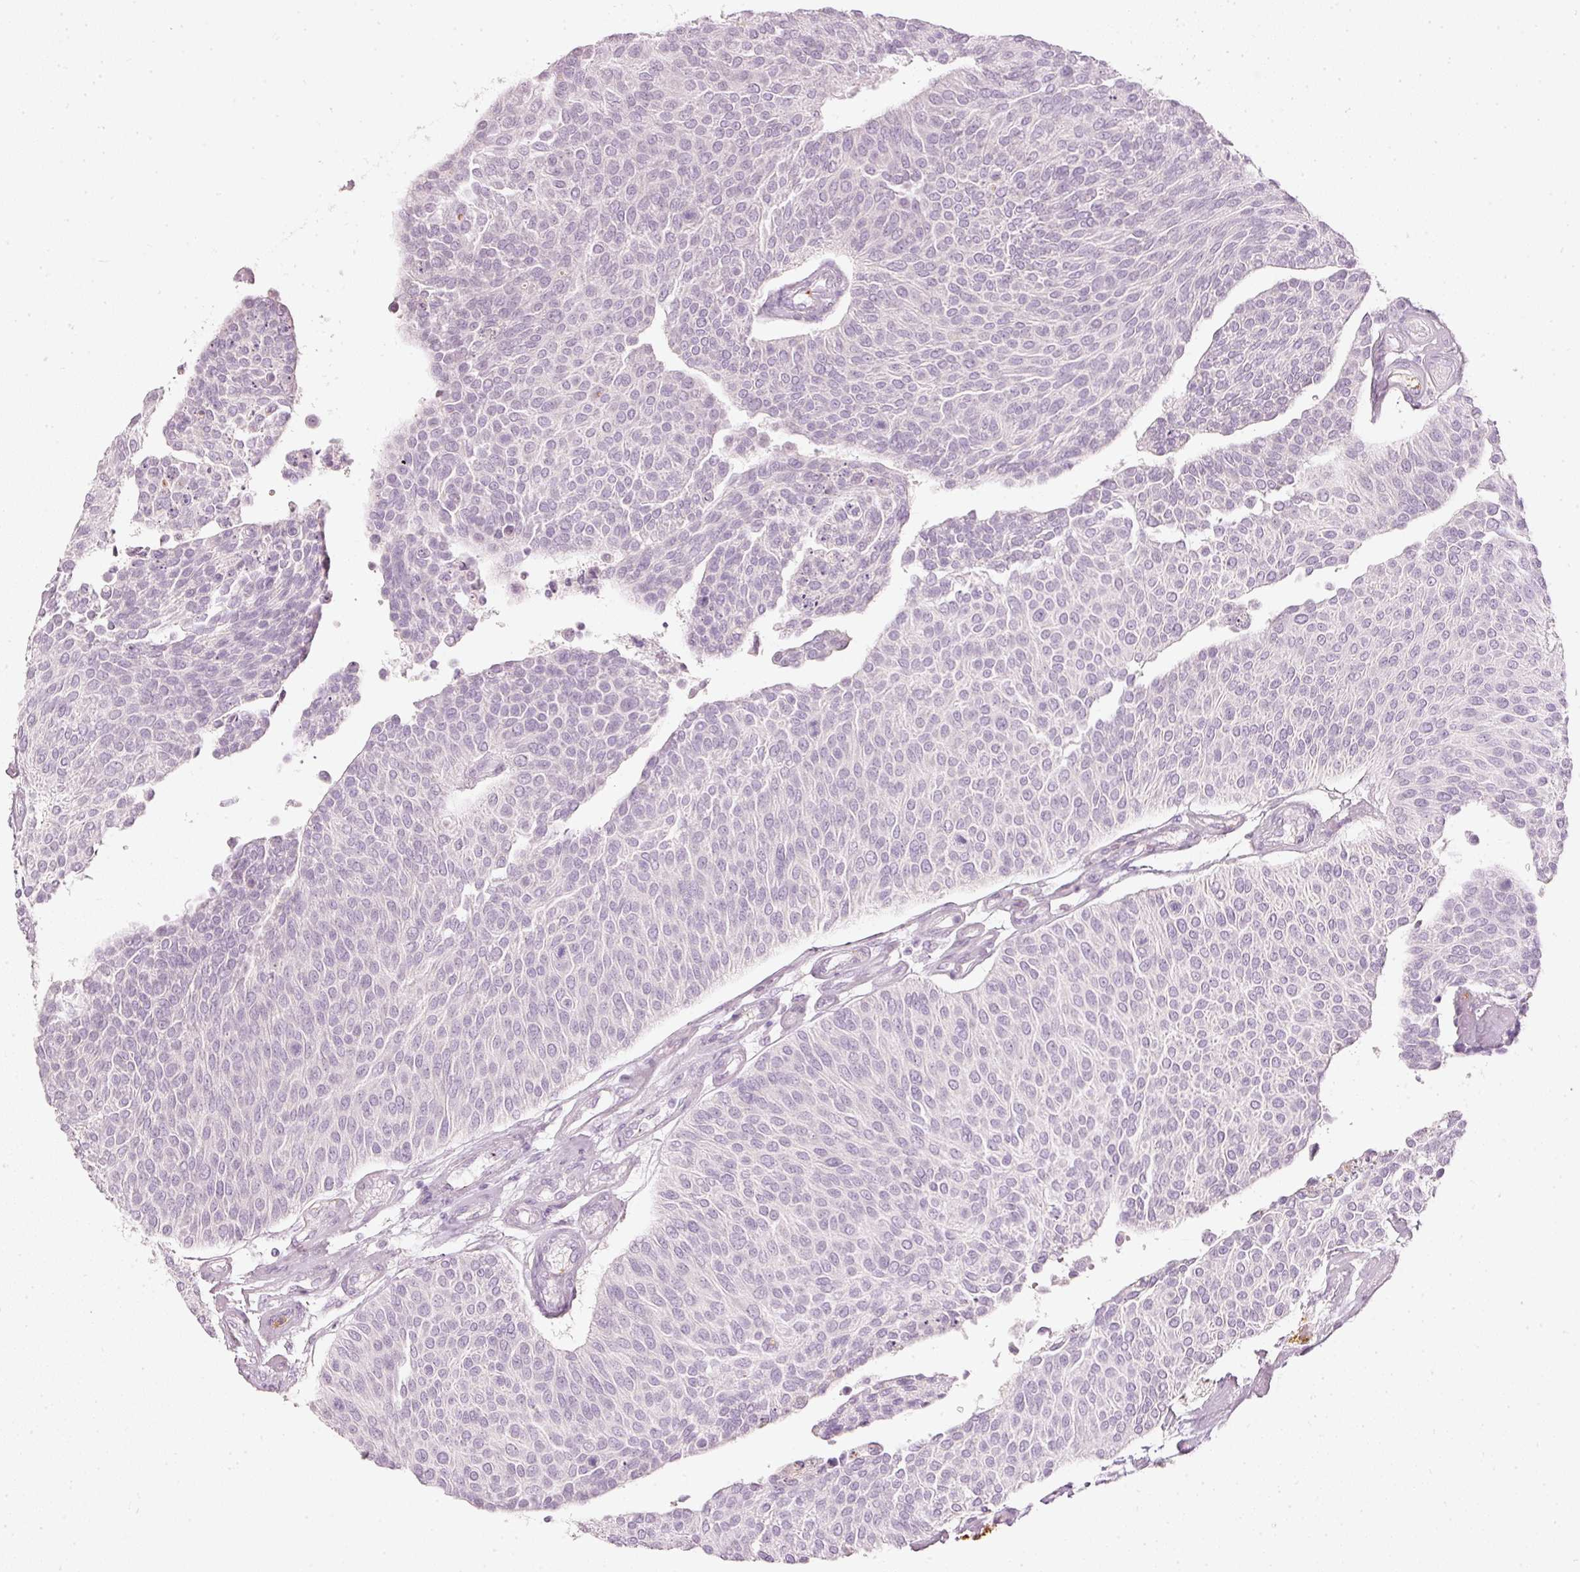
{"staining": {"intensity": "negative", "quantity": "none", "location": "none"}, "tissue": "urothelial cancer", "cell_type": "Tumor cells", "image_type": "cancer", "snomed": [{"axis": "morphology", "description": "Urothelial carcinoma, NOS"}, {"axis": "topography", "description": "Urinary bladder"}], "caption": "Urothelial cancer was stained to show a protein in brown. There is no significant positivity in tumor cells.", "gene": "LECT2", "patient": {"sex": "male", "age": 55}}